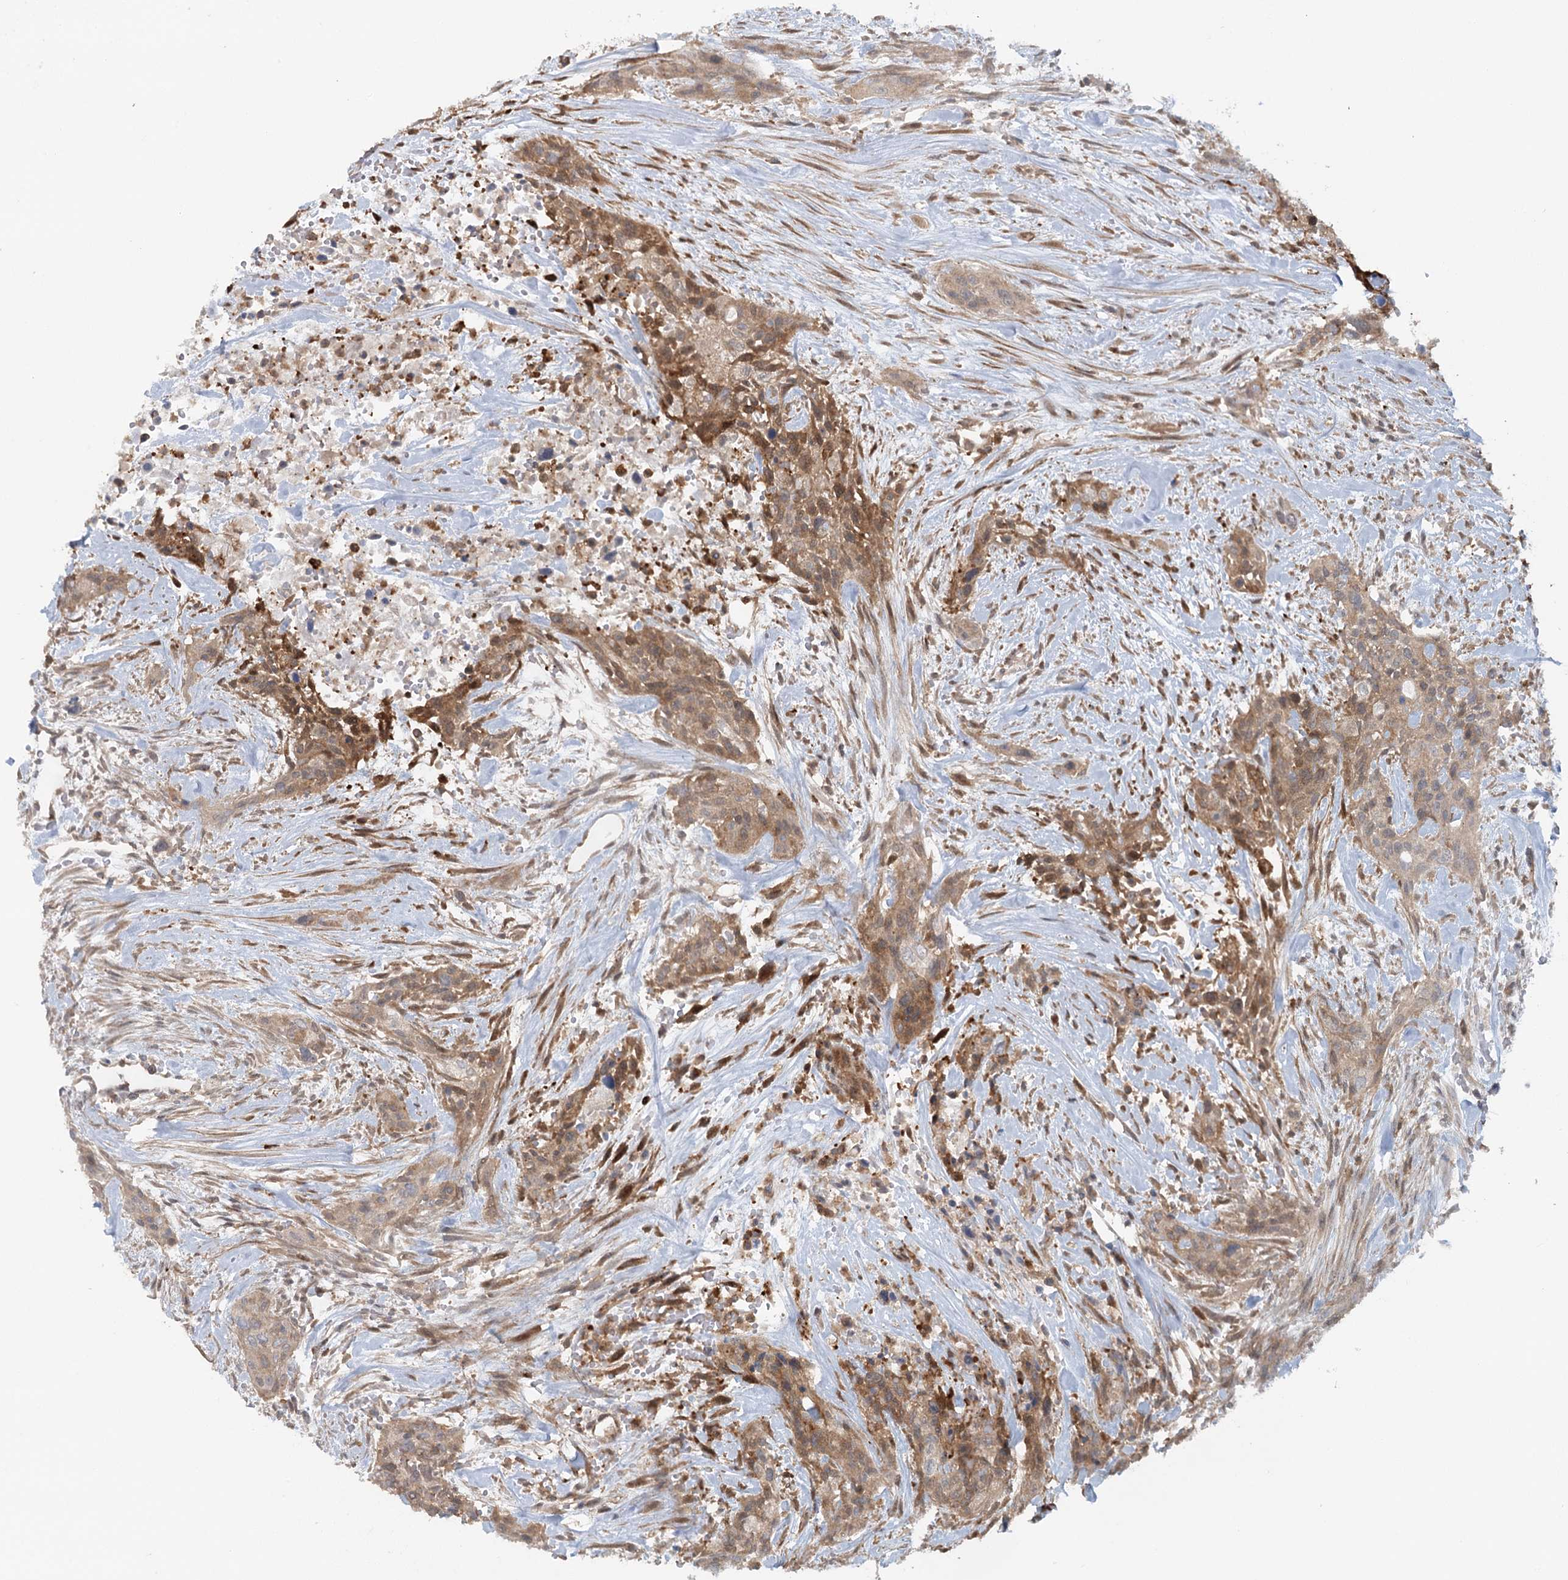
{"staining": {"intensity": "moderate", "quantity": ">75%", "location": "cytoplasmic/membranous"}, "tissue": "urothelial cancer", "cell_type": "Tumor cells", "image_type": "cancer", "snomed": [{"axis": "morphology", "description": "Urothelial carcinoma, High grade"}, {"axis": "topography", "description": "Urinary bladder"}], "caption": "Human urothelial cancer stained for a protein (brown) displays moderate cytoplasmic/membranous positive staining in about >75% of tumor cells.", "gene": "GBE1", "patient": {"sex": "male", "age": 35}}